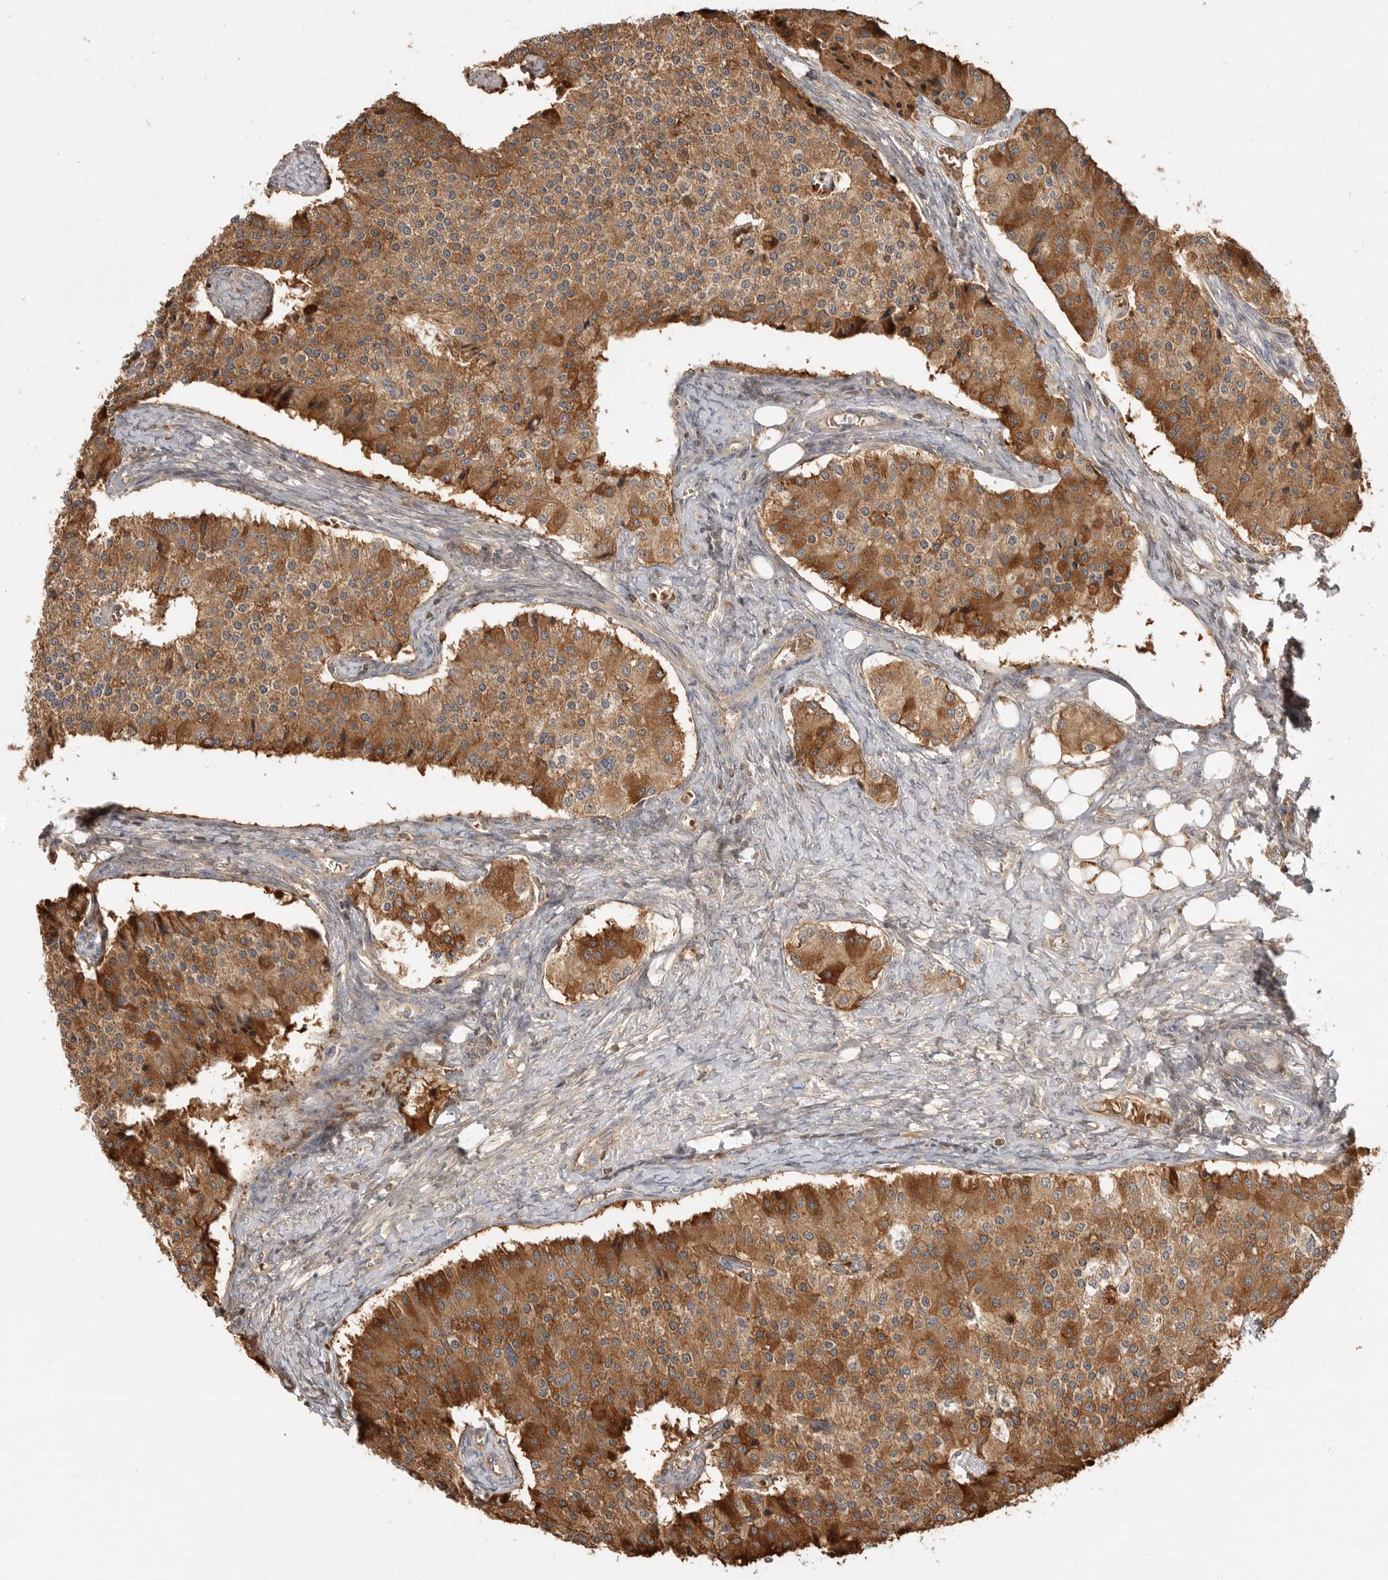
{"staining": {"intensity": "strong", "quantity": ">75%", "location": "cytoplasmic/membranous"}, "tissue": "carcinoid", "cell_type": "Tumor cells", "image_type": "cancer", "snomed": [{"axis": "morphology", "description": "Carcinoid, malignant, NOS"}, {"axis": "topography", "description": "Colon"}], "caption": "Malignant carcinoid stained for a protein (brown) shows strong cytoplasmic/membranous positive staining in approximately >75% of tumor cells.", "gene": "CLDN12", "patient": {"sex": "female", "age": 52}}